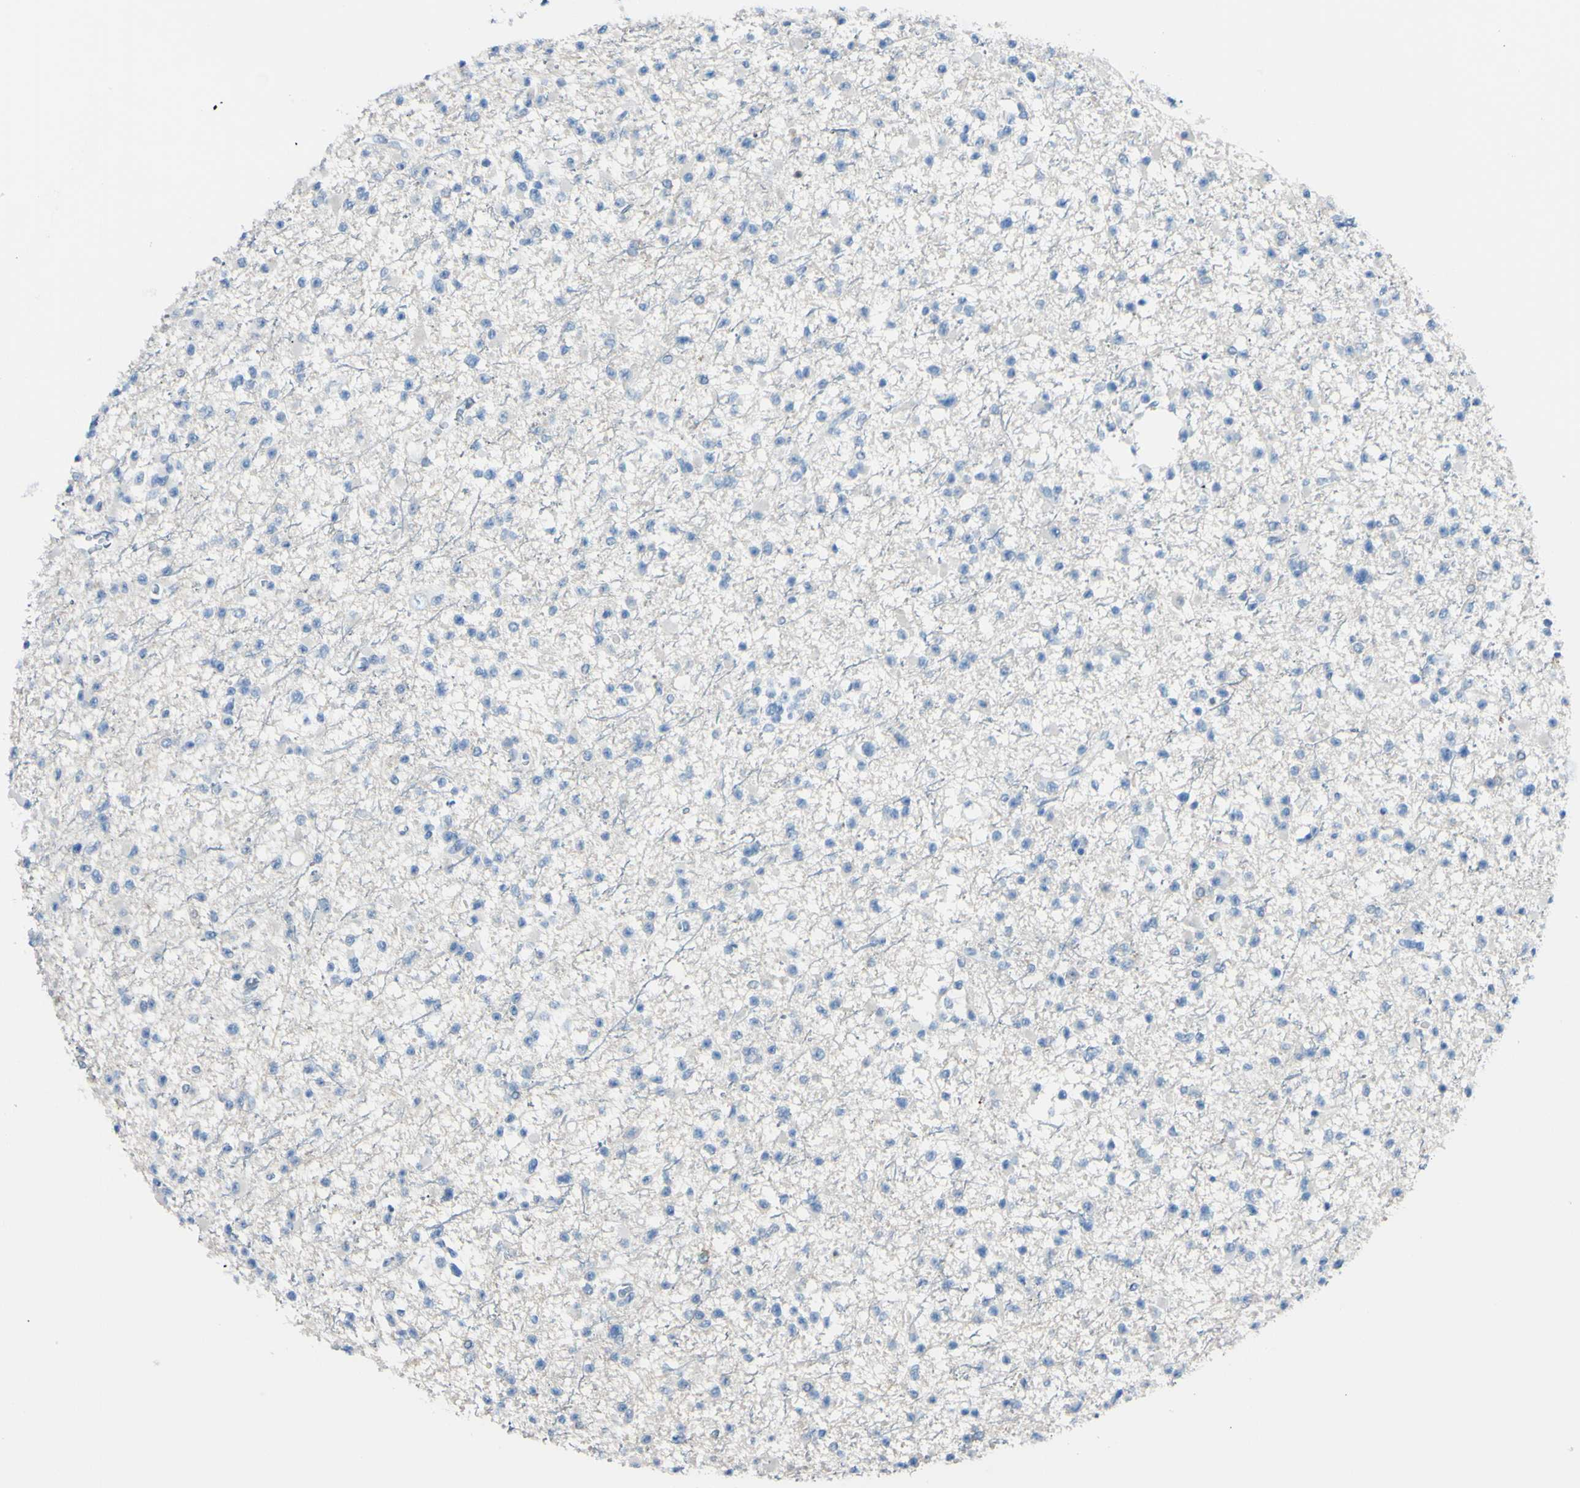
{"staining": {"intensity": "negative", "quantity": "none", "location": "none"}, "tissue": "glioma", "cell_type": "Tumor cells", "image_type": "cancer", "snomed": [{"axis": "morphology", "description": "Glioma, malignant, Low grade"}, {"axis": "topography", "description": "Brain"}], "caption": "Tumor cells show no significant protein staining in malignant low-grade glioma.", "gene": "FOLH1", "patient": {"sex": "female", "age": 22}}